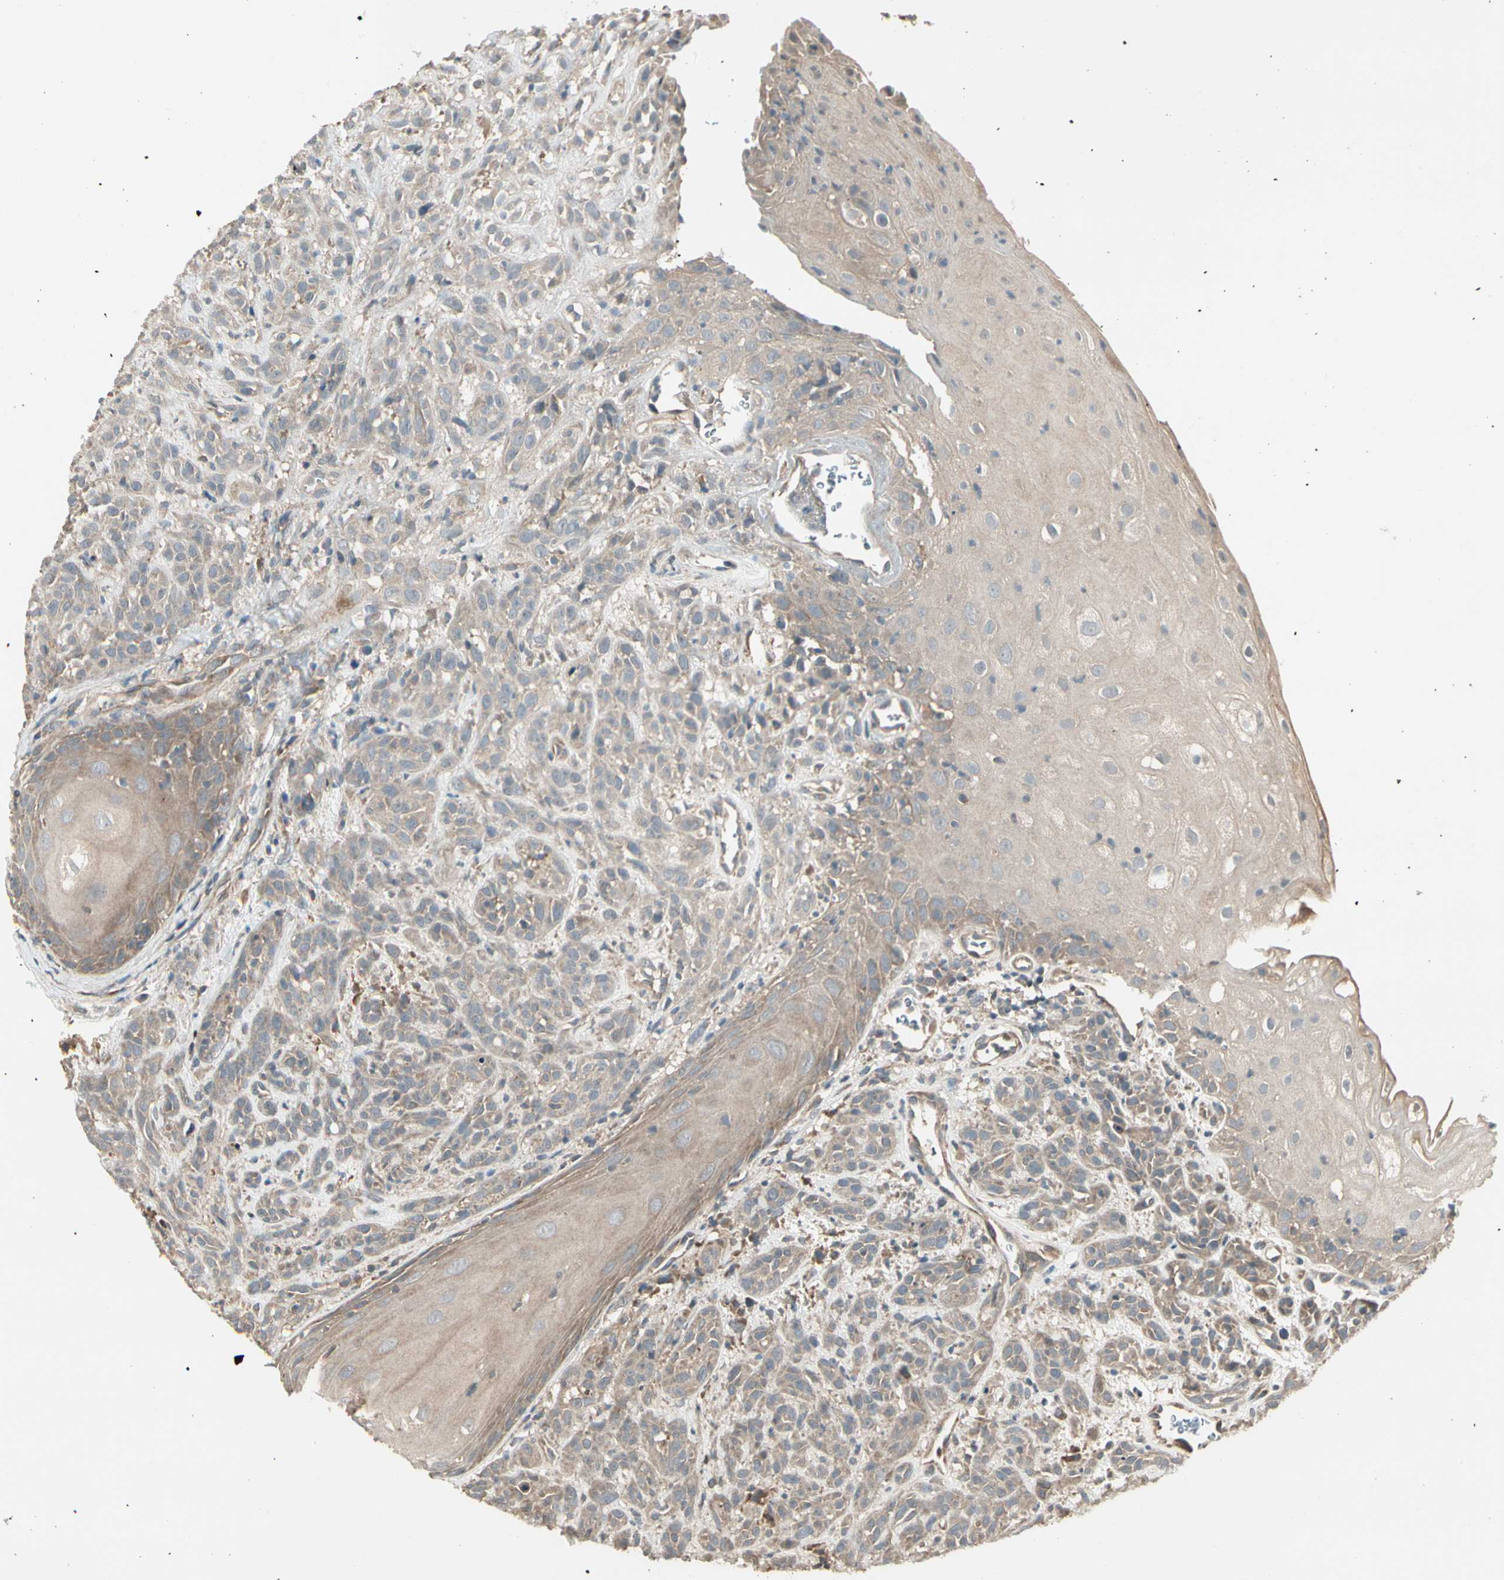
{"staining": {"intensity": "weak", "quantity": ">75%", "location": "cytoplasmic/membranous"}, "tissue": "head and neck cancer", "cell_type": "Tumor cells", "image_type": "cancer", "snomed": [{"axis": "morphology", "description": "Normal tissue, NOS"}, {"axis": "morphology", "description": "Squamous cell carcinoma, NOS"}, {"axis": "topography", "description": "Cartilage tissue"}, {"axis": "topography", "description": "Head-Neck"}], "caption": "Head and neck cancer (squamous cell carcinoma) stained with a protein marker reveals weak staining in tumor cells.", "gene": "ACVR1", "patient": {"sex": "male", "age": 62}}